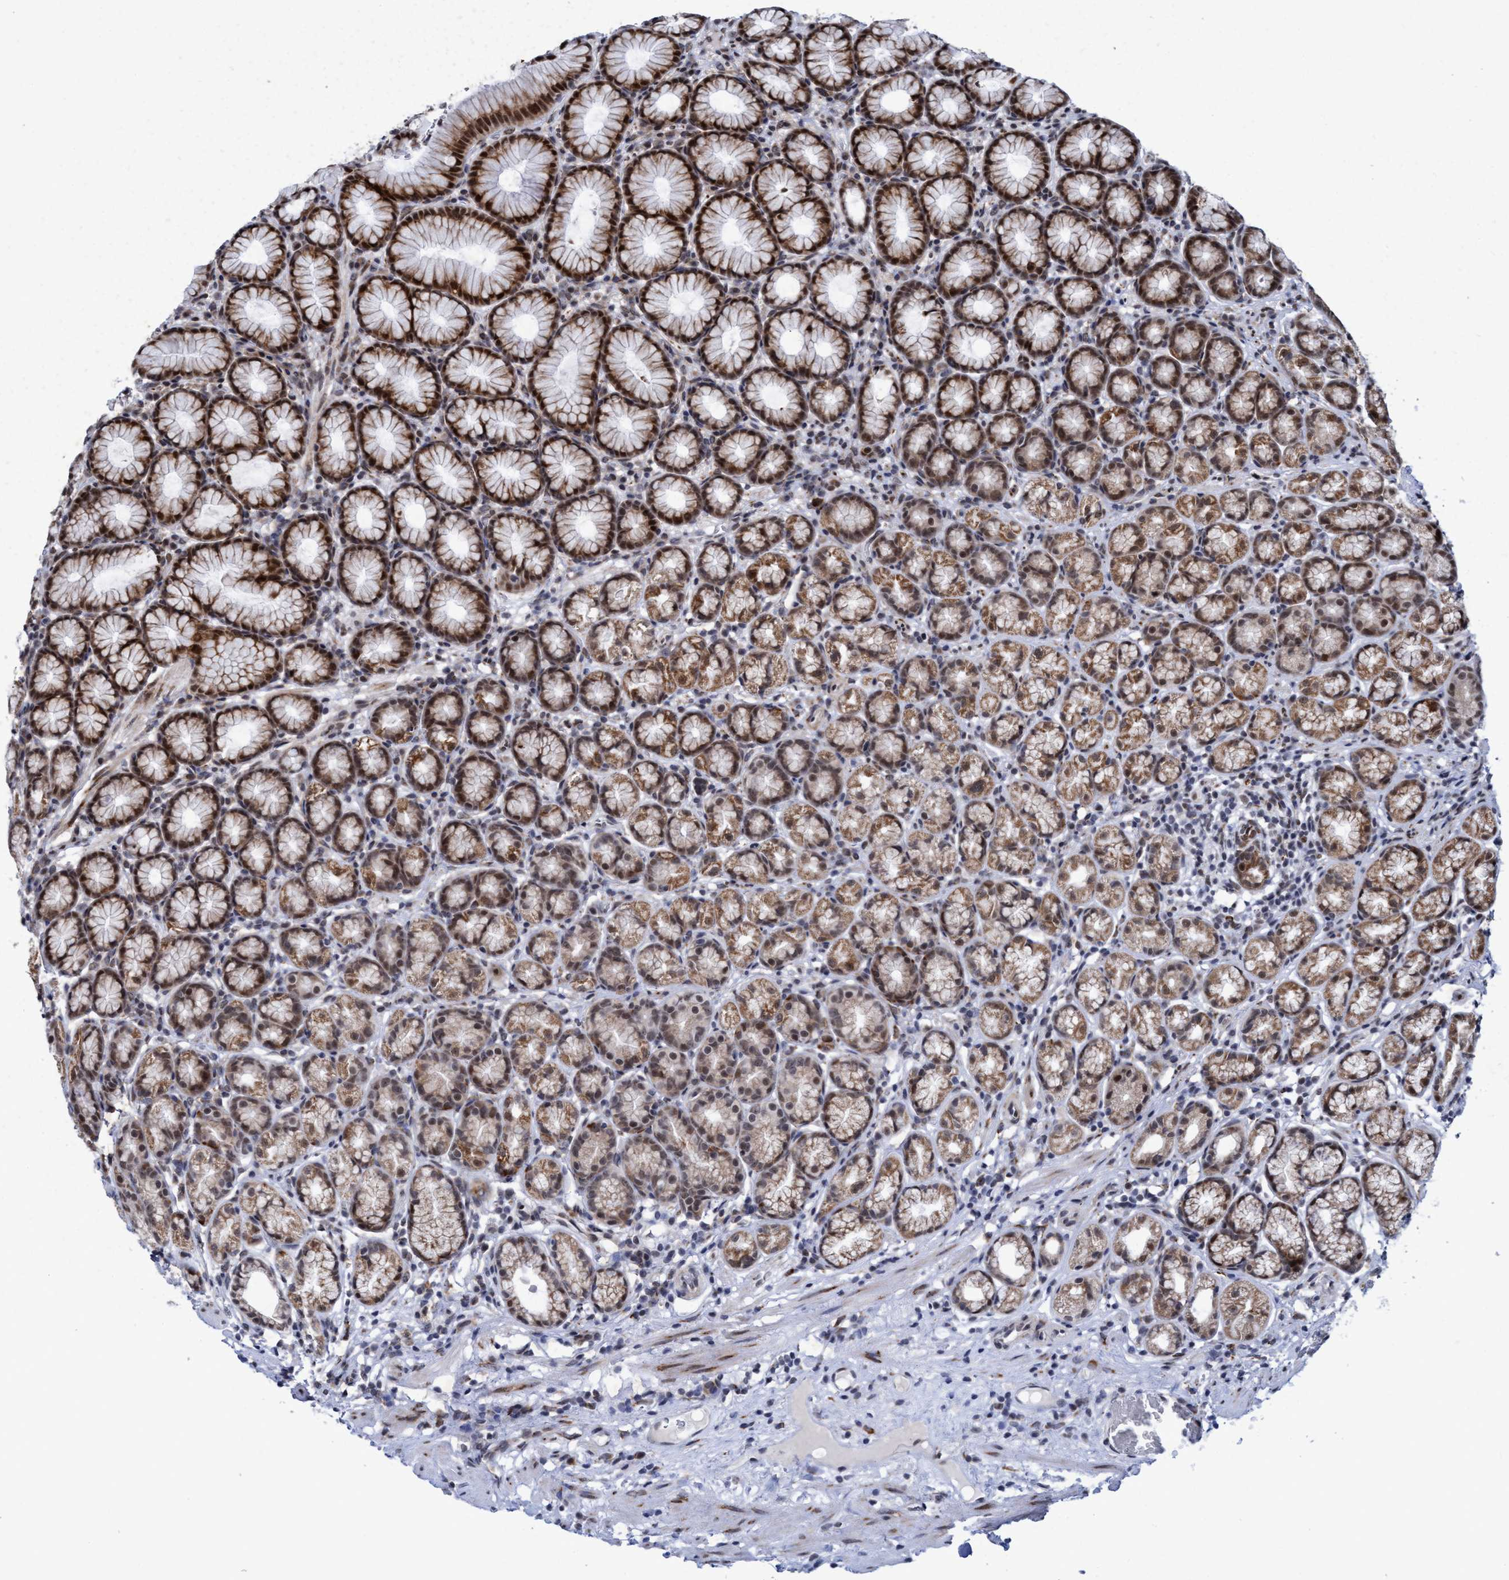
{"staining": {"intensity": "moderate", "quantity": ">75%", "location": "cytoplasmic/membranous,nuclear"}, "tissue": "stomach", "cell_type": "Glandular cells", "image_type": "normal", "snomed": [{"axis": "morphology", "description": "Normal tissue, NOS"}, {"axis": "topography", "description": "Stomach"}], "caption": "Protein staining demonstrates moderate cytoplasmic/membranous,nuclear expression in approximately >75% of glandular cells in benign stomach. (Stains: DAB (3,3'-diaminobenzidine) in brown, nuclei in blue, Microscopy: brightfield microscopy at high magnification).", "gene": "GLT6D1", "patient": {"sex": "male", "age": 42}}